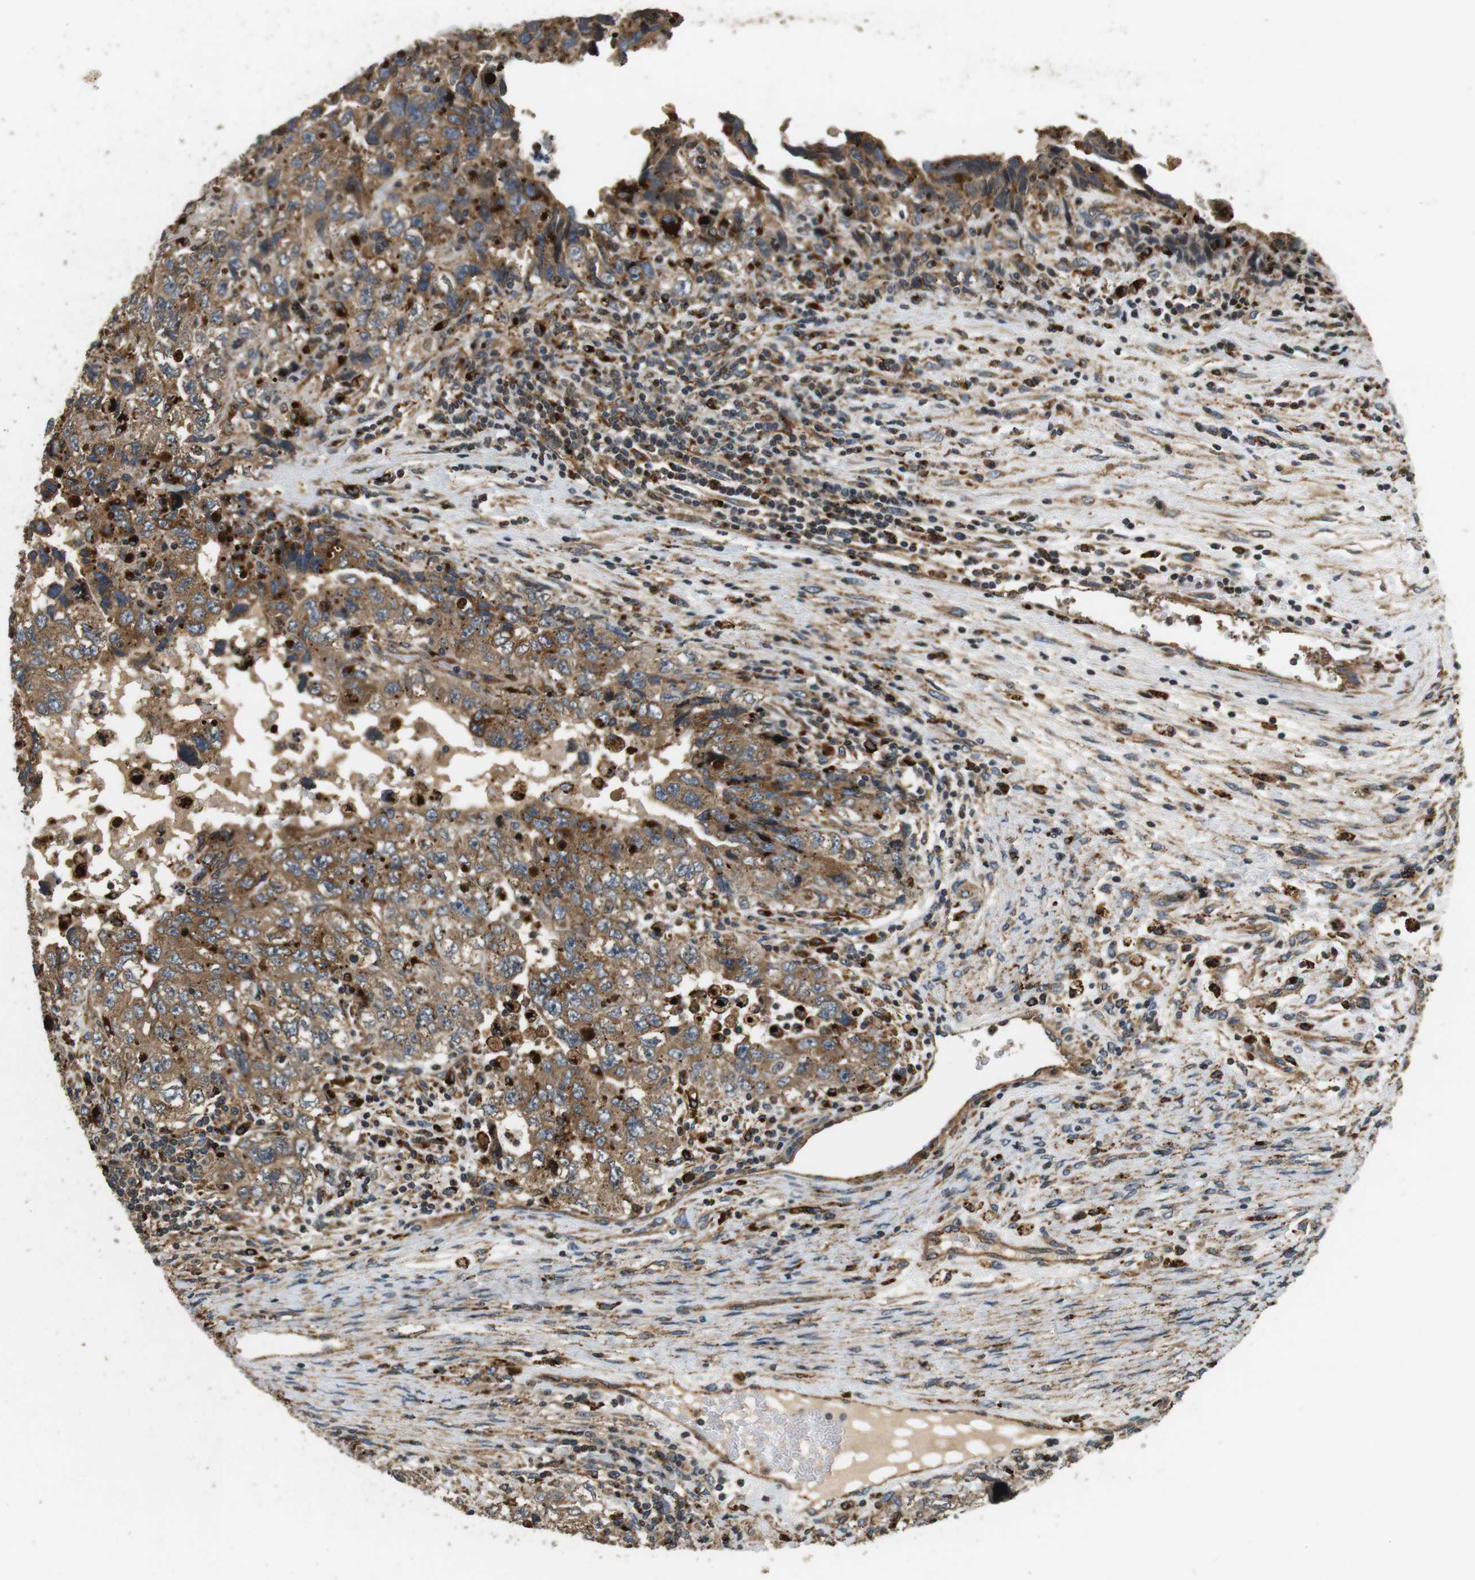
{"staining": {"intensity": "moderate", "quantity": ">75%", "location": "cytoplasmic/membranous"}, "tissue": "testis cancer", "cell_type": "Tumor cells", "image_type": "cancer", "snomed": [{"axis": "morphology", "description": "Carcinoma, Embryonal, NOS"}, {"axis": "topography", "description": "Testis"}], "caption": "An IHC image of tumor tissue is shown. Protein staining in brown labels moderate cytoplasmic/membranous positivity in testis cancer within tumor cells.", "gene": "TXNRD1", "patient": {"sex": "male", "age": 36}}